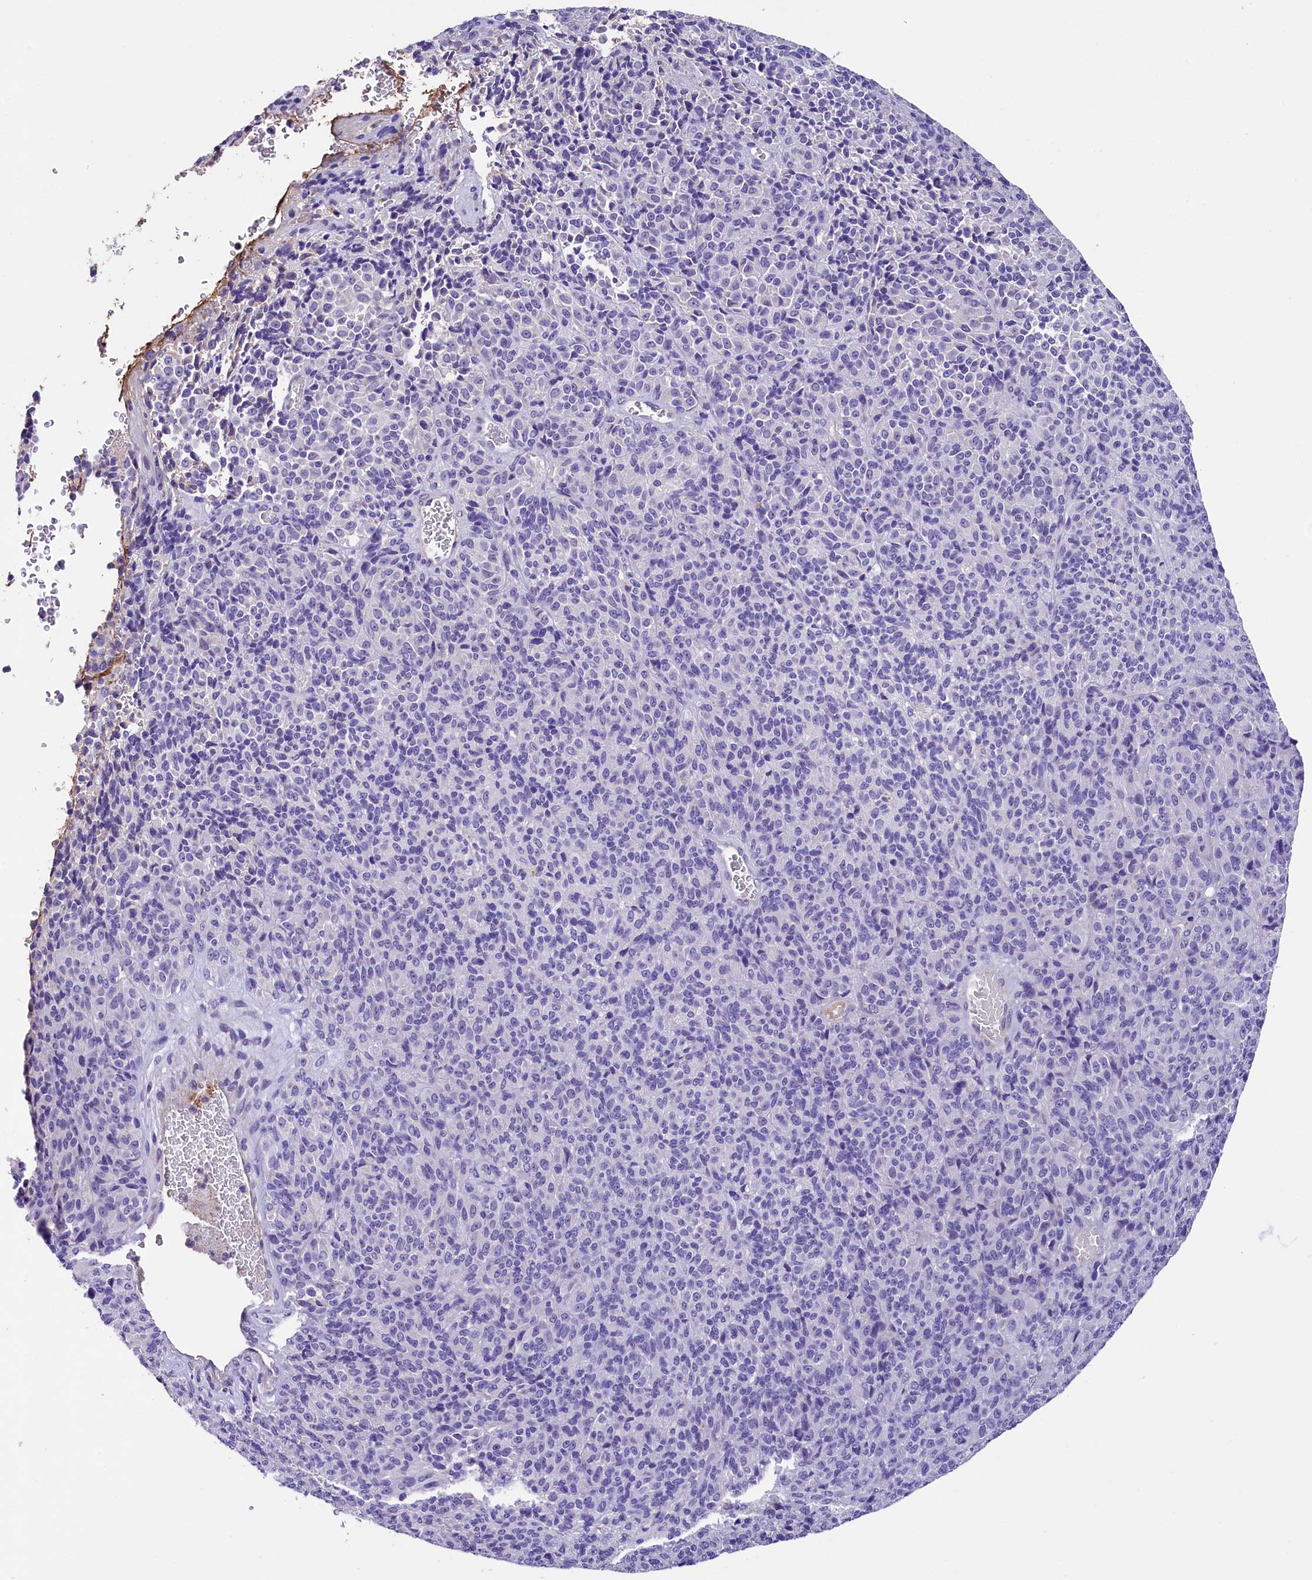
{"staining": {"intensity": "negative", "quantity": "none", "location": "none"}, "tissue": "melanoma", "cell_type": "Tumor cells", "image_type": "cancer", "snomed": [{"axis": "morphology", "description": "Malignant melanoma, Metastatic site"}, {"axis": "topography", "description": "Brain"}], "caption": "Immunohistochemical staining of malignant melanoma (metastatic site) displays no significant positivity in tumor cells.", "gene": "MEX3B", "patient": {"sex": "female", "age": 56}}